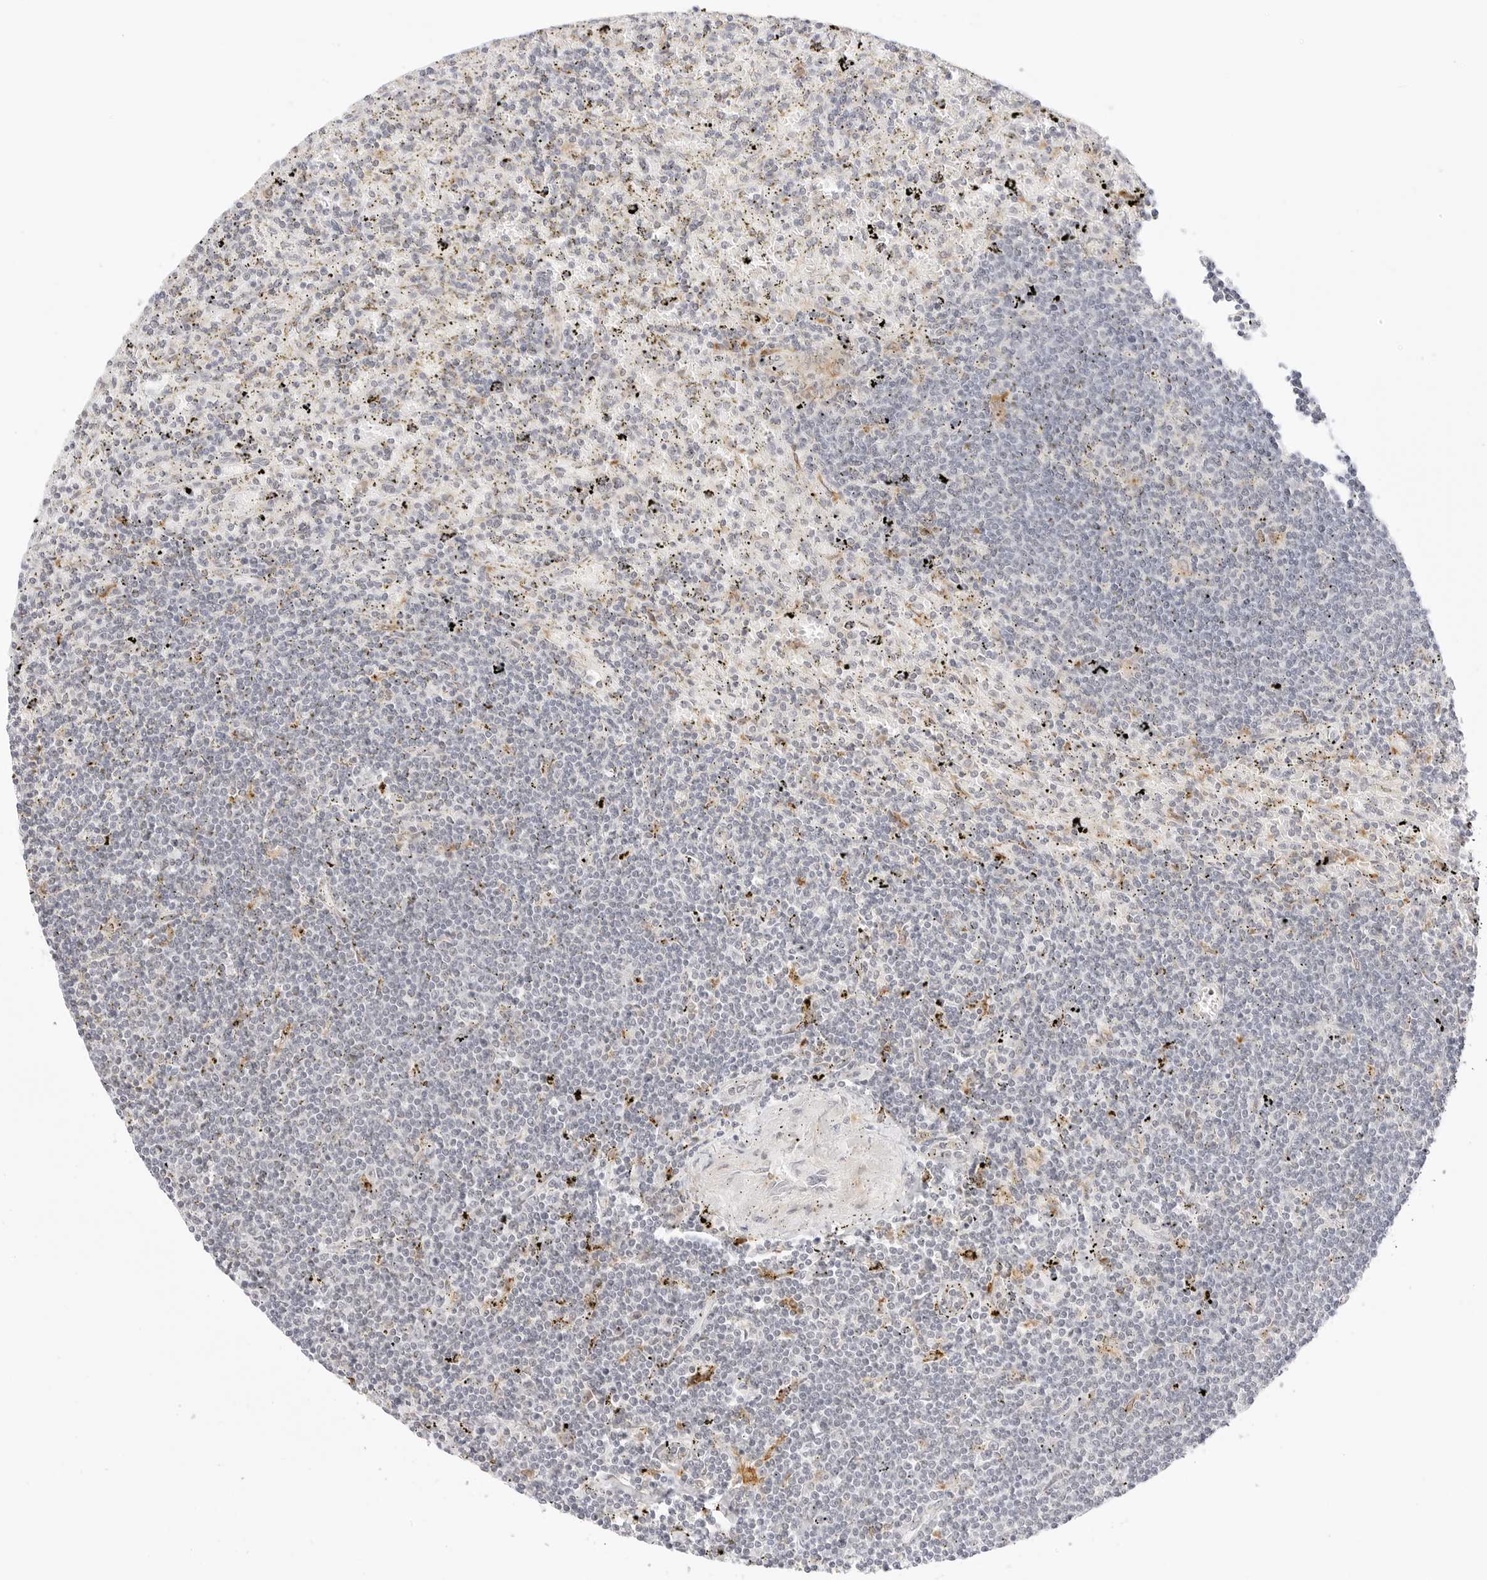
{"staining": {"intensity": "negative", "quantity": "none", "location": "none"}, "tissue": "lymphoma", "cell_type": "Tumor cells", "image_type": "cancer", "snomed": [{"axis": "morphology", "description": "Malignant lymphoma, non-Hodgkin's type, Low grade"}, {"axis": "topography", "description": "Spleen"}], "caption": "Human lymphoma stained for a protein using immunohistochemistry (IHC) shows no expression in tumor cells.", "gene": "XKR4", "patient": {"sex": "male", "age": 76}}